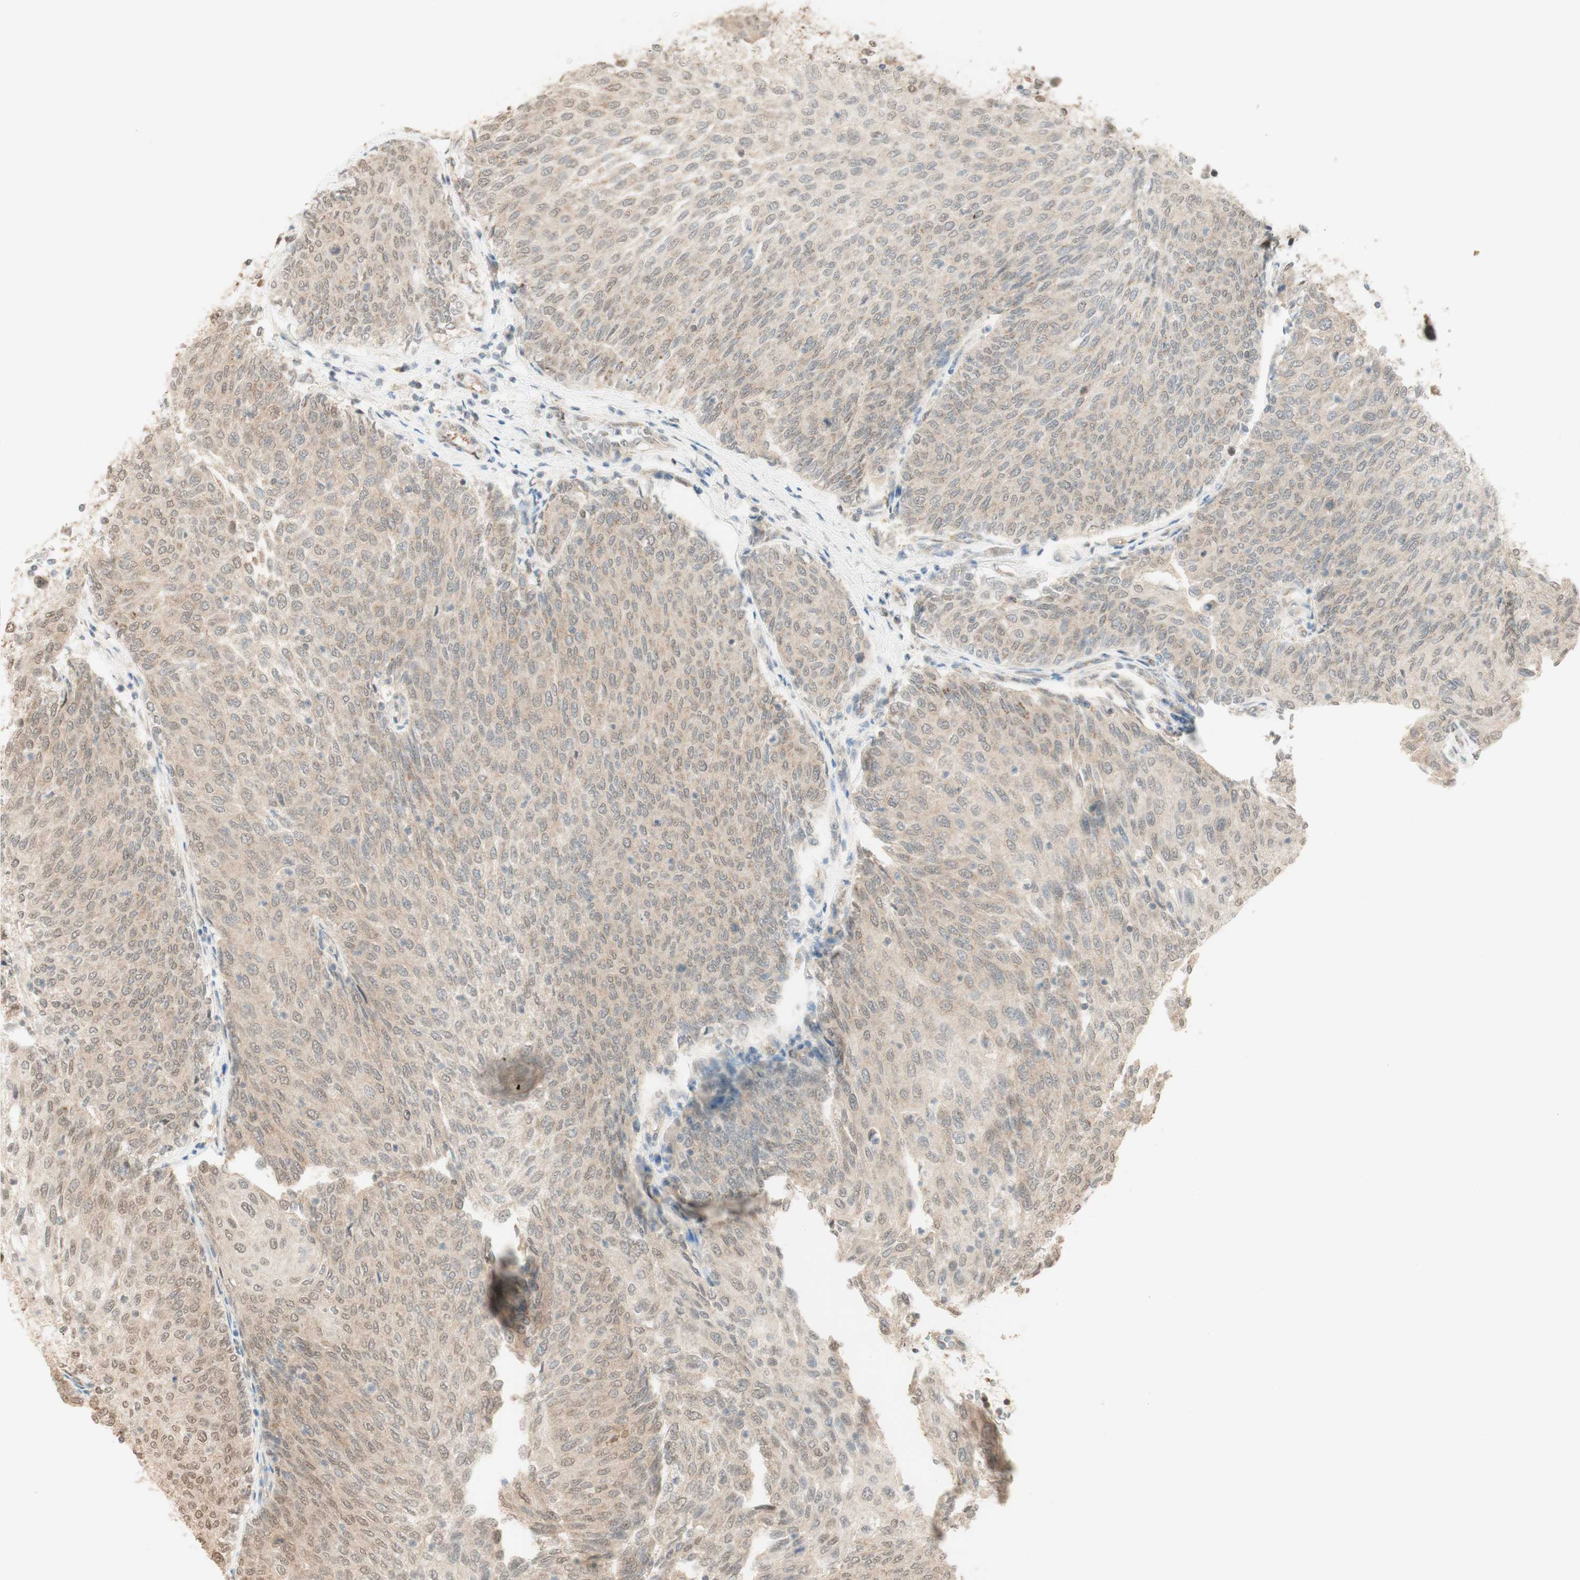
{"staining": {"intensity": "weak", "quantity": ">75%", "location": "cytoplasmic/membranous,nuclear"}, "tissue": "urothelial cancer", "cell_type": "Tumor cells", "image_type": "cancer", "snomed": [{"axis": "morphology", "description": "Urothelial carcinoma, Low grade"}, {"axis": "topography", "description": "Urinary bladder"}], "caption": "This micrograph shows IHC staining of urothelial cancer, with low weak cytoplasmic/membranous and nuclear positivity in about >75% of tumor cells.", "gene": "SPINT2", "patient": {"sex": "female", "age": 79}}